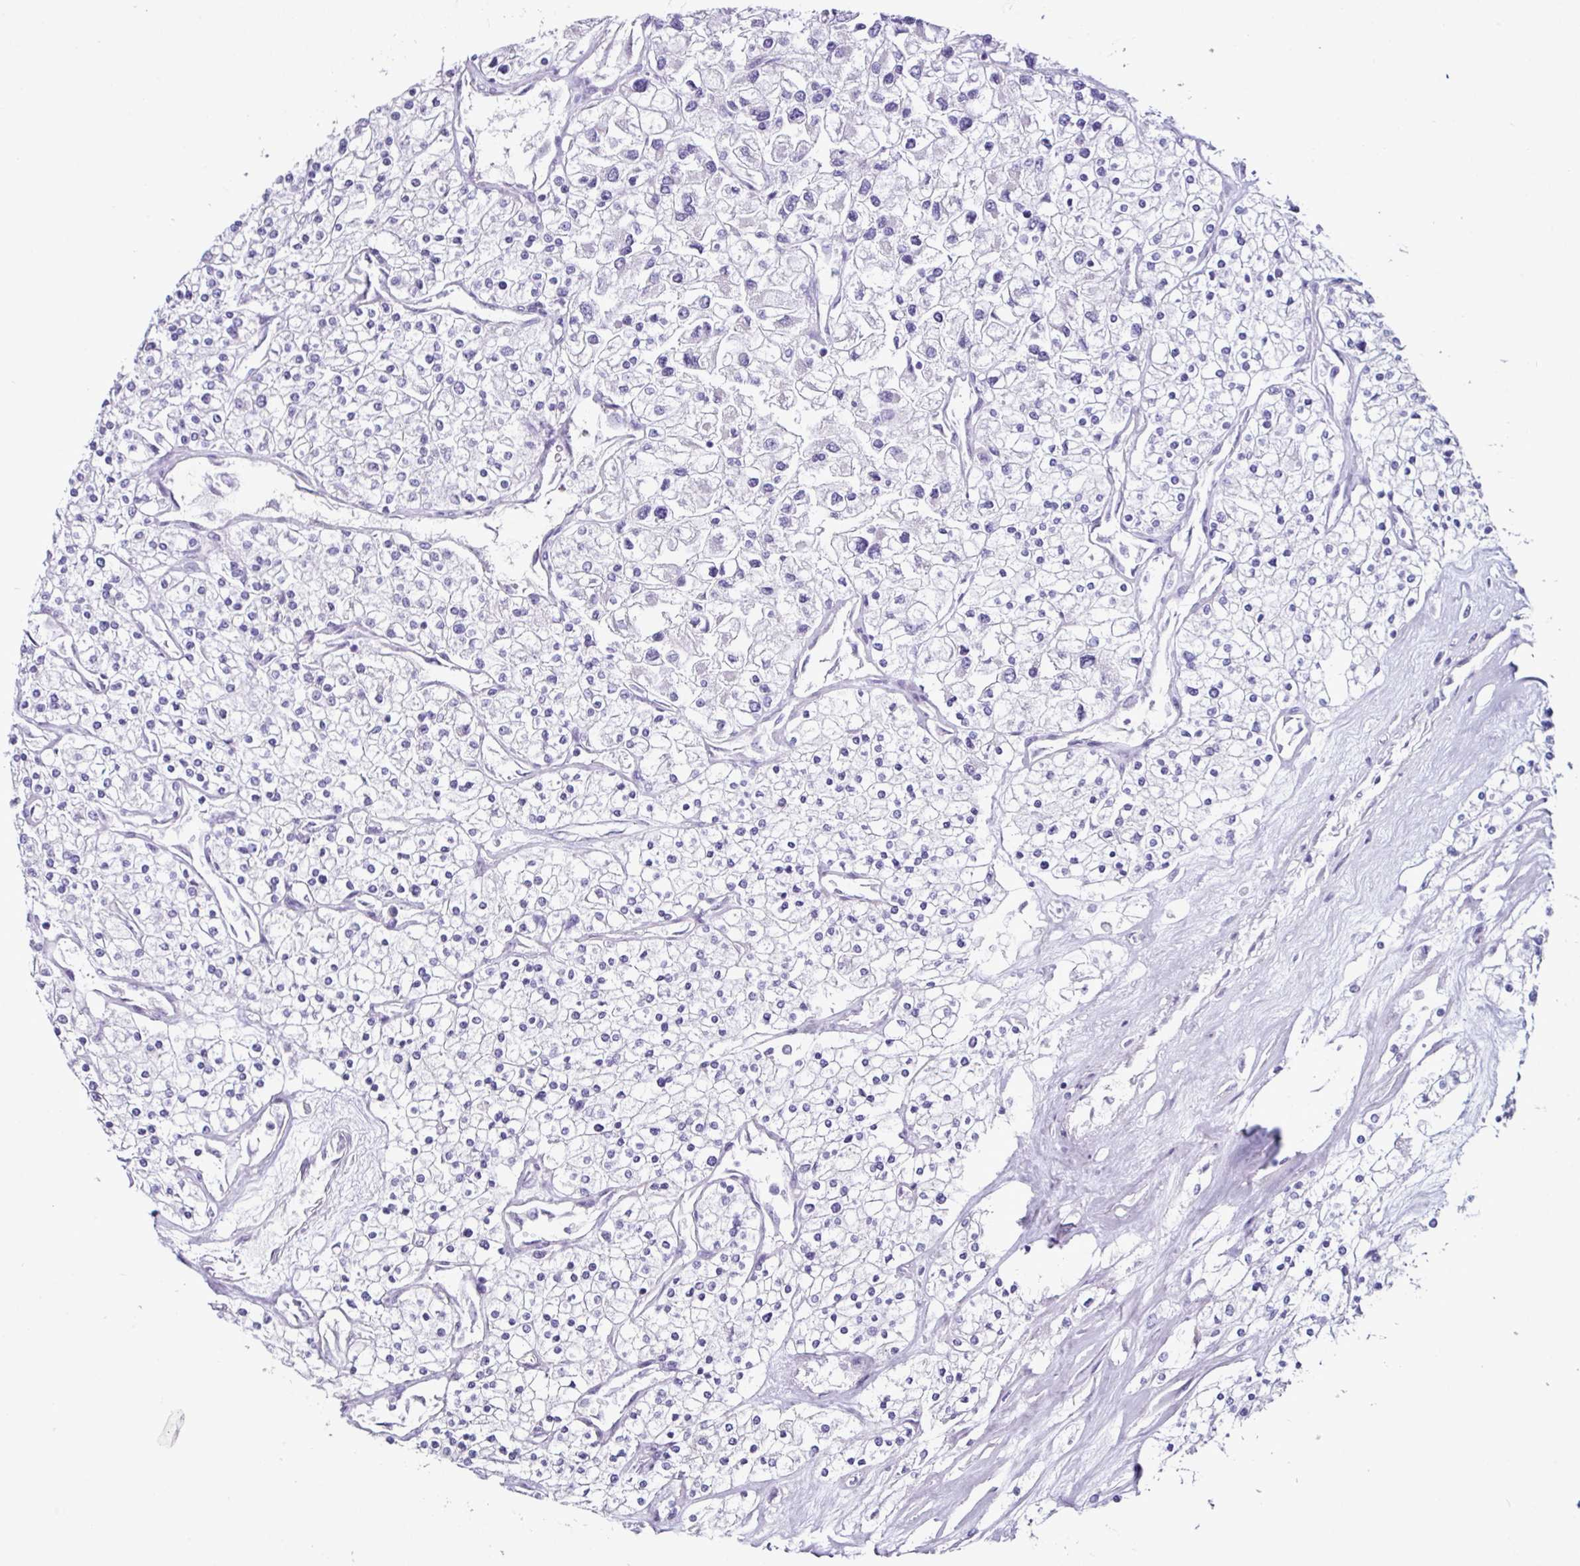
{"staining": {"intensity": "negative", "quantity": "none", "location": "none"}, "tissue": "renal cancer", "cell_type": "Tumor cells", "image_type": "cancer", "snomed": [{"axis": "morphology", "description": "Adenocarcinoma, NOS"}, {"axis": "topography", "description": "Kidney"}], "caption": "A high-resolution photomicrograph shows immunohistochemistry (IHC) staining of renal cancer (adenocarcinoma), which demonstrates no significant positivity in tumor cells.", "gene": "GLP2R", "patient": {"sex": "male", "age": 80}}